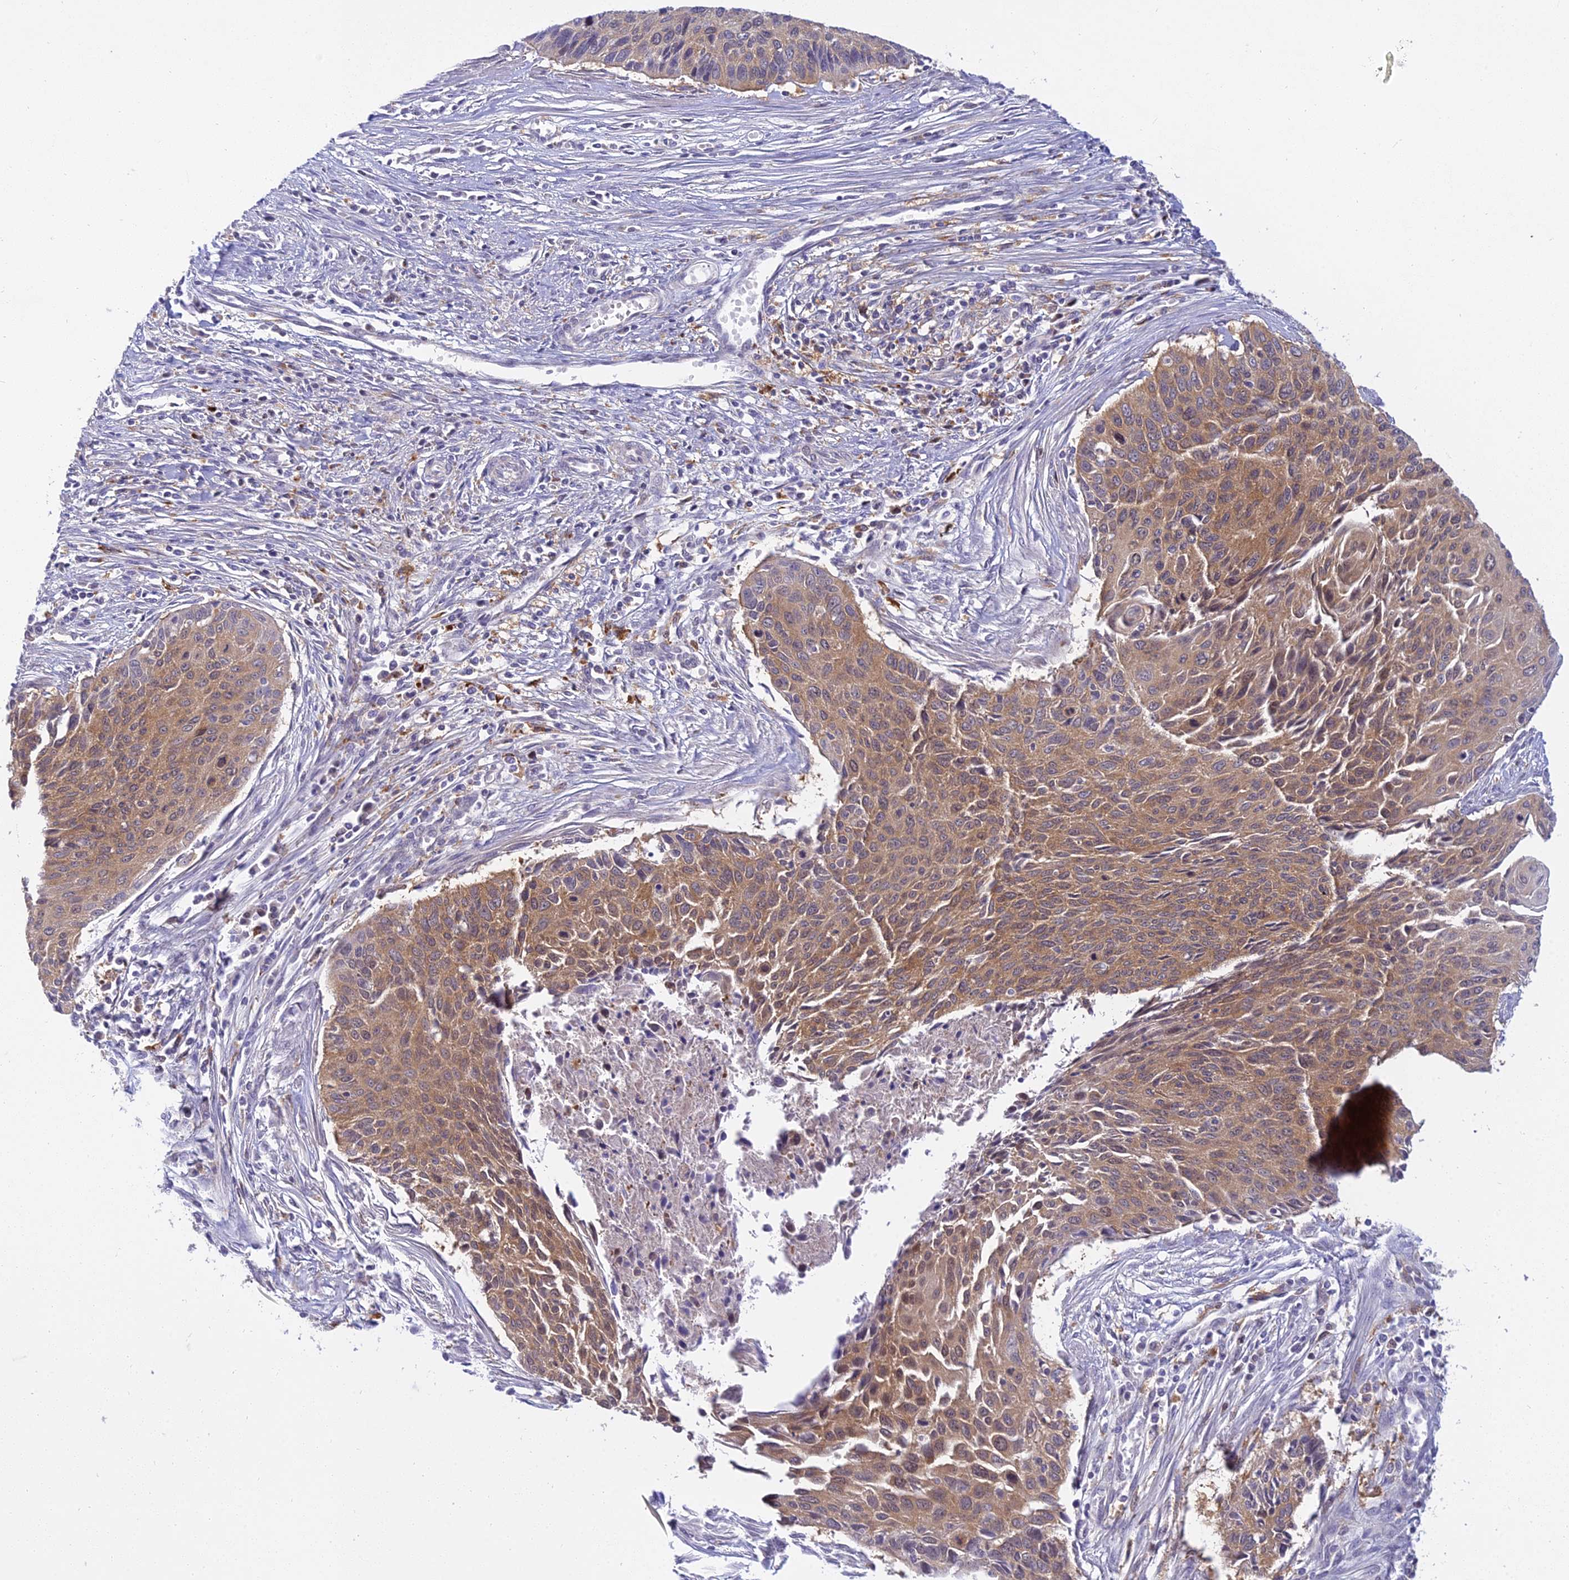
{"staining": {"intensity": "weak", "quantity": ">75%", "location": "cytoplasmic/membranous"}, "tissue": "cervical cancer", "cell_type": "Tumor cells", "image_type": "cancer", "snomed": [{"axis": "morphology", "description": "Squamous cell carcinoma, NOS"}, {"axis": "topography", "description": "Cervix"}], "caption": "Squamous cell carcinoma (cervical) tissue reveals weak cytoplasmic/membranous staining in about >75% of tumor cells", "gene": "UBE2G1", "patient": {"sex": "female", "age": 55}}